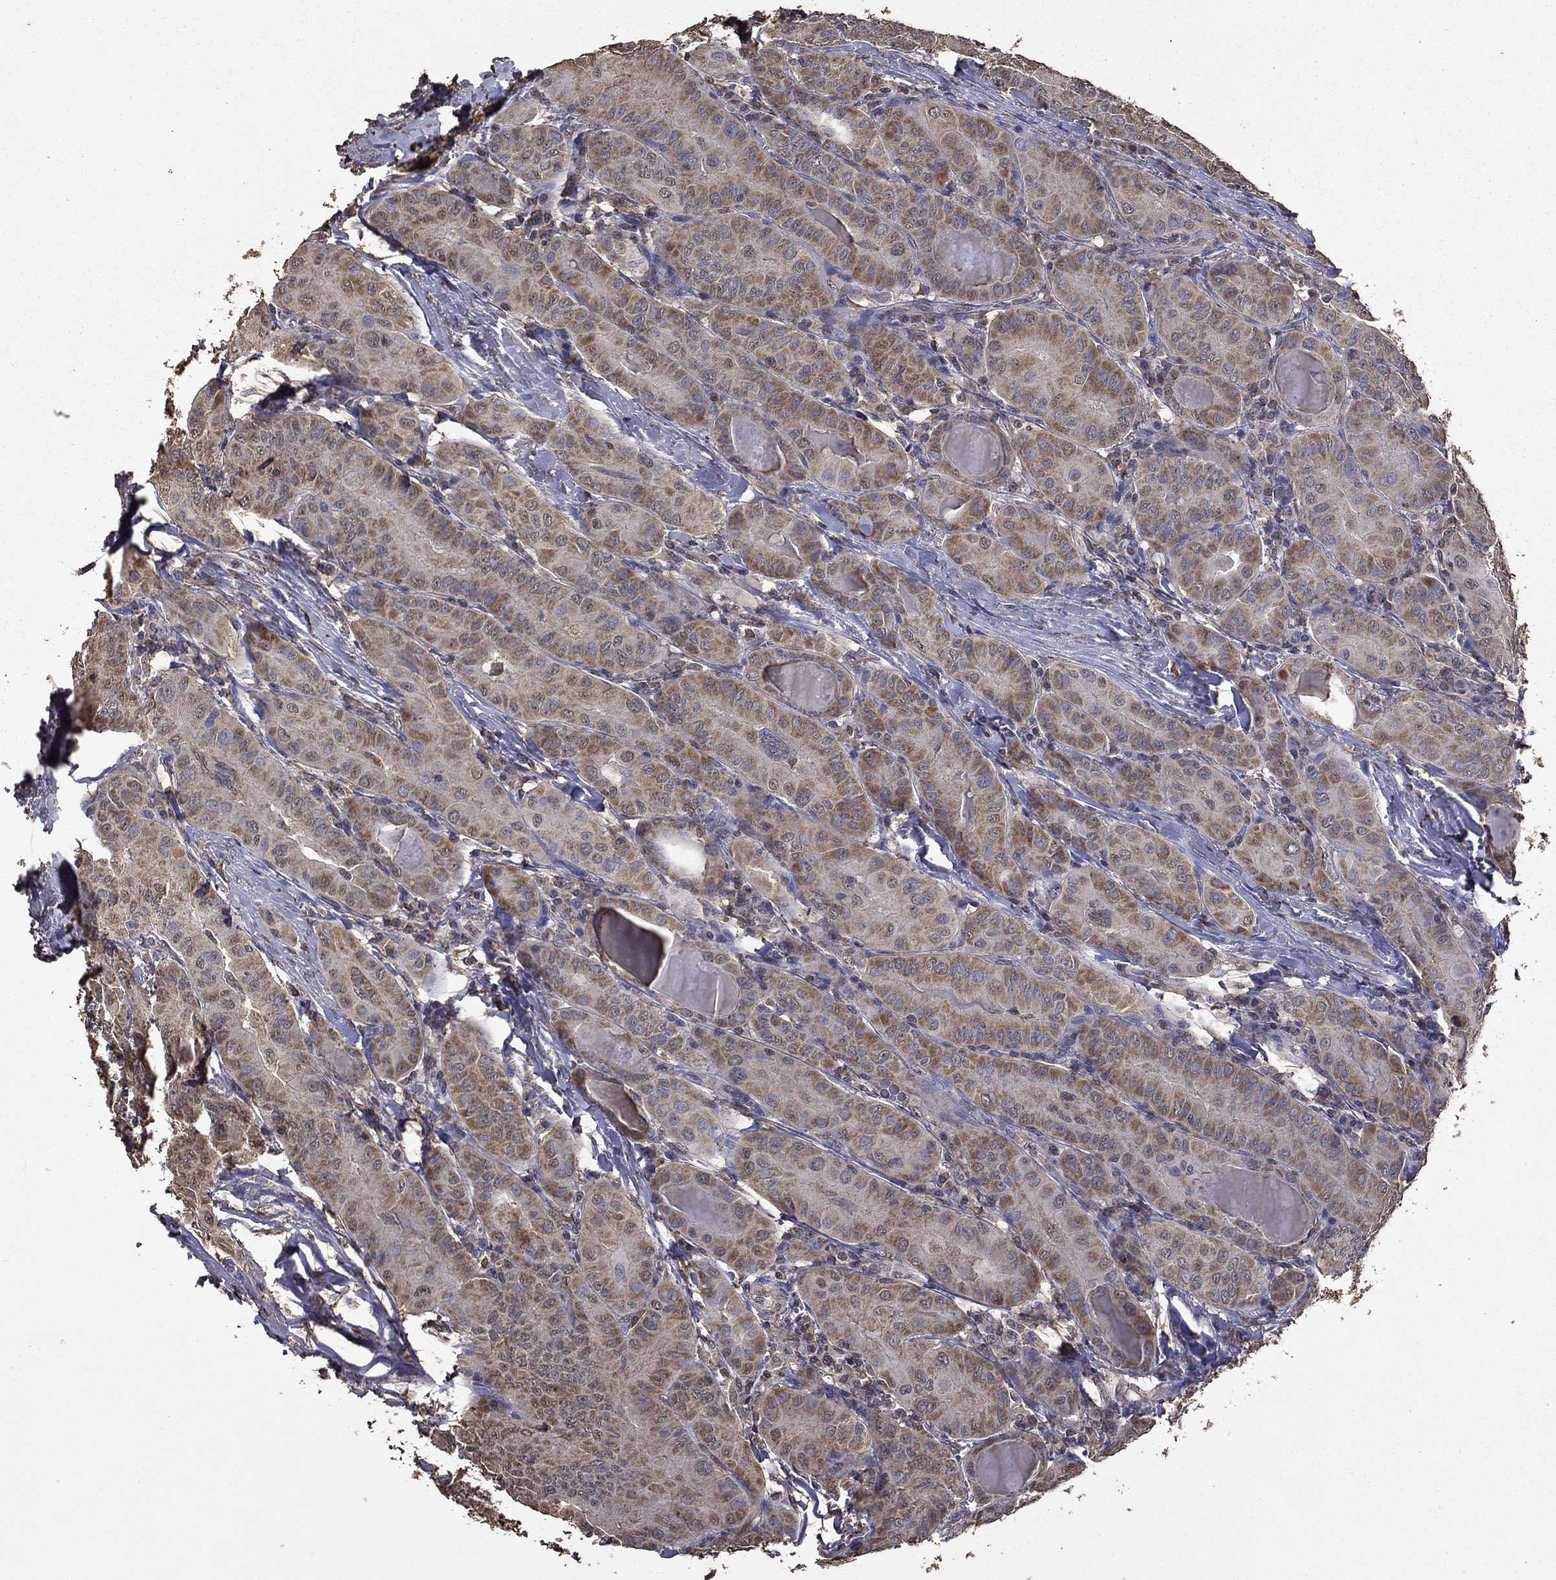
{"staining": {"intensity": "moderate", "quantity": ">75%", "location": "cytoplasmic/membranous"}, "tissue": "thyroid cancer", "cell_type": "Tumor cells", "image_type": "cancer", "snomed": [{"axis": "morphology", "description": "Papillary adenocarcinoma, NOS"}, {"axis": "topography", "description": "Thyroid gland"}], "caption": "Moderate cytoplasmic/membranous positivity is seen in approximately >75% of tumor cells in thyroid cancer.", "gene": "SERPINA5", "patient": {"sex": "female", "age": 37}}